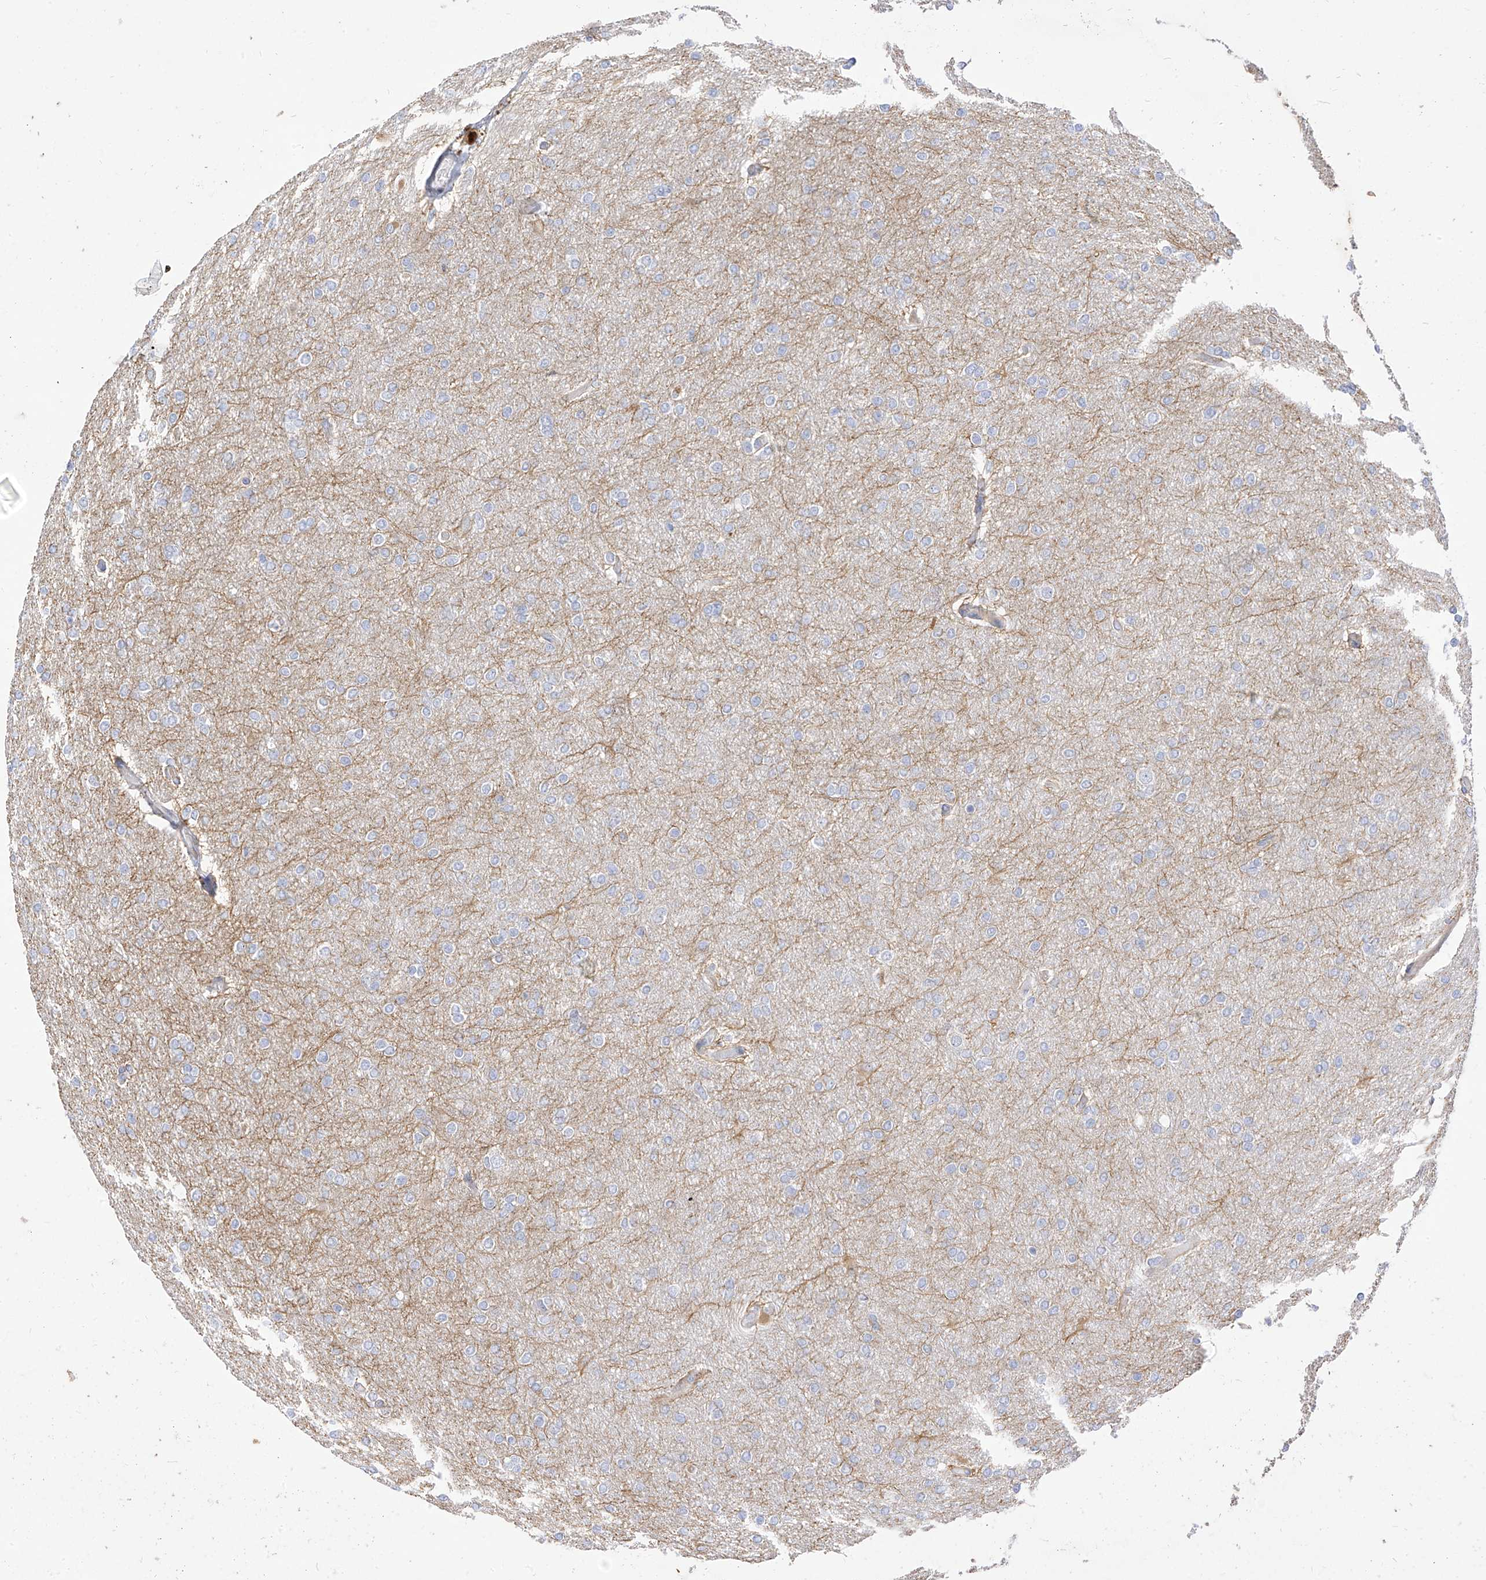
{"staining": {"intensity": "moderate", "quantity": "<25%", "location": "cytoplasmic/membranous"}, "tissue": "glioma", "cell_type": "Tumor cells", "image_type": "cancer", "snomed": [{"axis": "morphology", "description": "Glioma, malignant, High grade"}, {"axis": "topography", "description": "Cerebral cortex"}], "caption": "Moderate cytoplasmic/membranous expression is seen in approximately <25% of tumor cells in malignant glioma (high-grade).", "gene": "RASA2", "patient": {"sex": "female", "age": 36}}